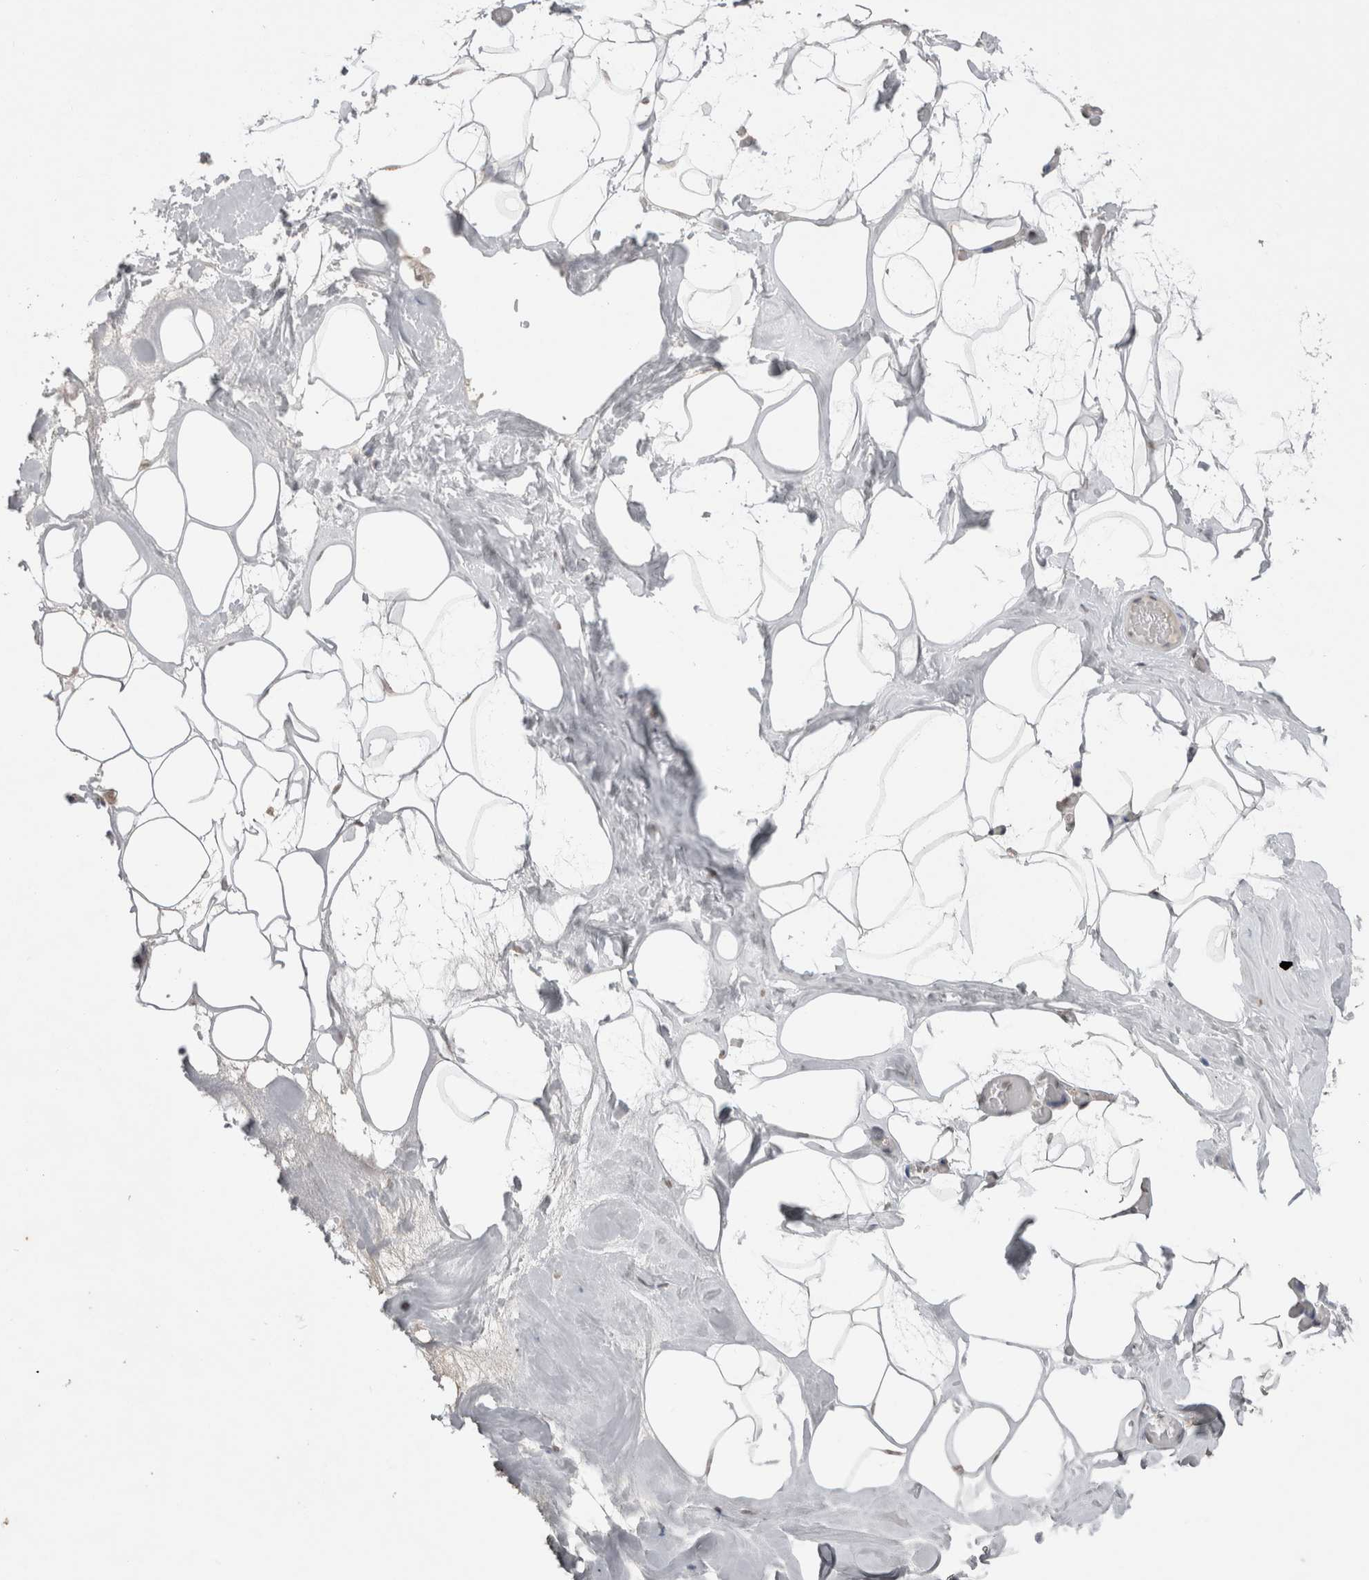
{"staining": {"intensity": "moderate", "quantity": "<25%", "location": "cytoplasmic/membranous"}, "tissue": "adipose tissue", "cell_type": "Adipocytes", "image_type": "normal", "snomed": [{"axis": "morphology", "description": "Normal tissue, NOS"}, {"axis": "morphology", "description": "Fibrosis, NOS"}, {"axis": "topography", "description": "Breast"}, {"axis": "topography", "description": "Adipose tissue"}], "caption": "IHC photomicrograph of unremarkable adipose tissue: human adipose tissue stained using immunohistochemistry displays low levels of moderate protein expression localized specifically in the cytoplasmic/membranous of adipocytes, appearing as a cytoplasmic/membranous brown color.", "gene": "NOMO1", "patient": {"sex": "female", "age": 39}}